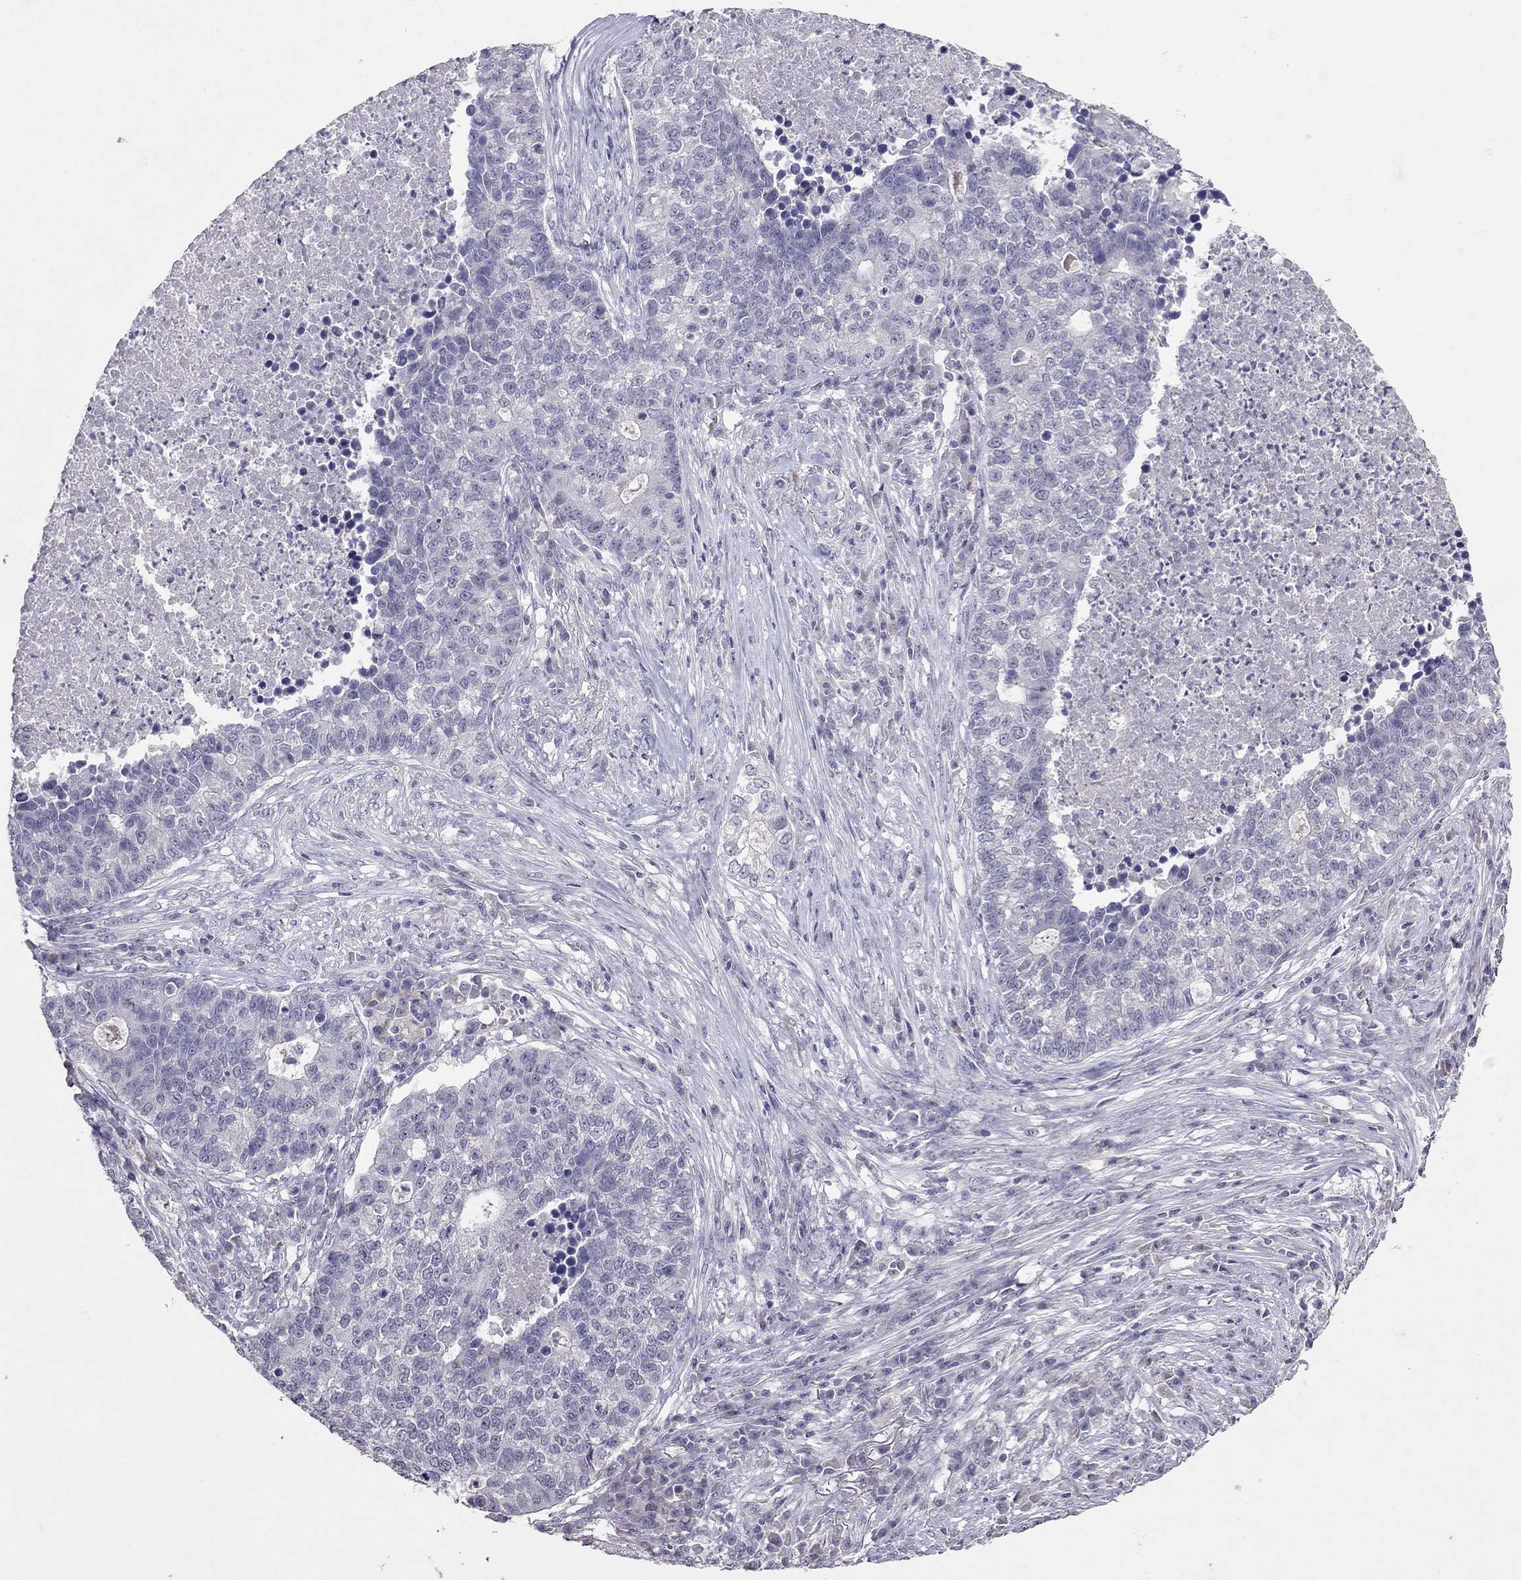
{"staining": {"intensity": "negative", "quantity": "none", "location": "none"}, "tissue": "lung cancer", "cell_type": "Tumor cells", "image_type": "cancer", "snomed": [{"axis": "morphology", "description": "Adenocarcinoma, NOS"}, {"axis": "topography", "description": "Lung"}], "caption": "High power microscopy histopathology image of an immunohistochemistry (IHC) micrograph of adenocarcinoma (lung), revealing no significant staining in tumor cells.", "gene": "FST", "patient": {"sex": "male", "age": 57}}